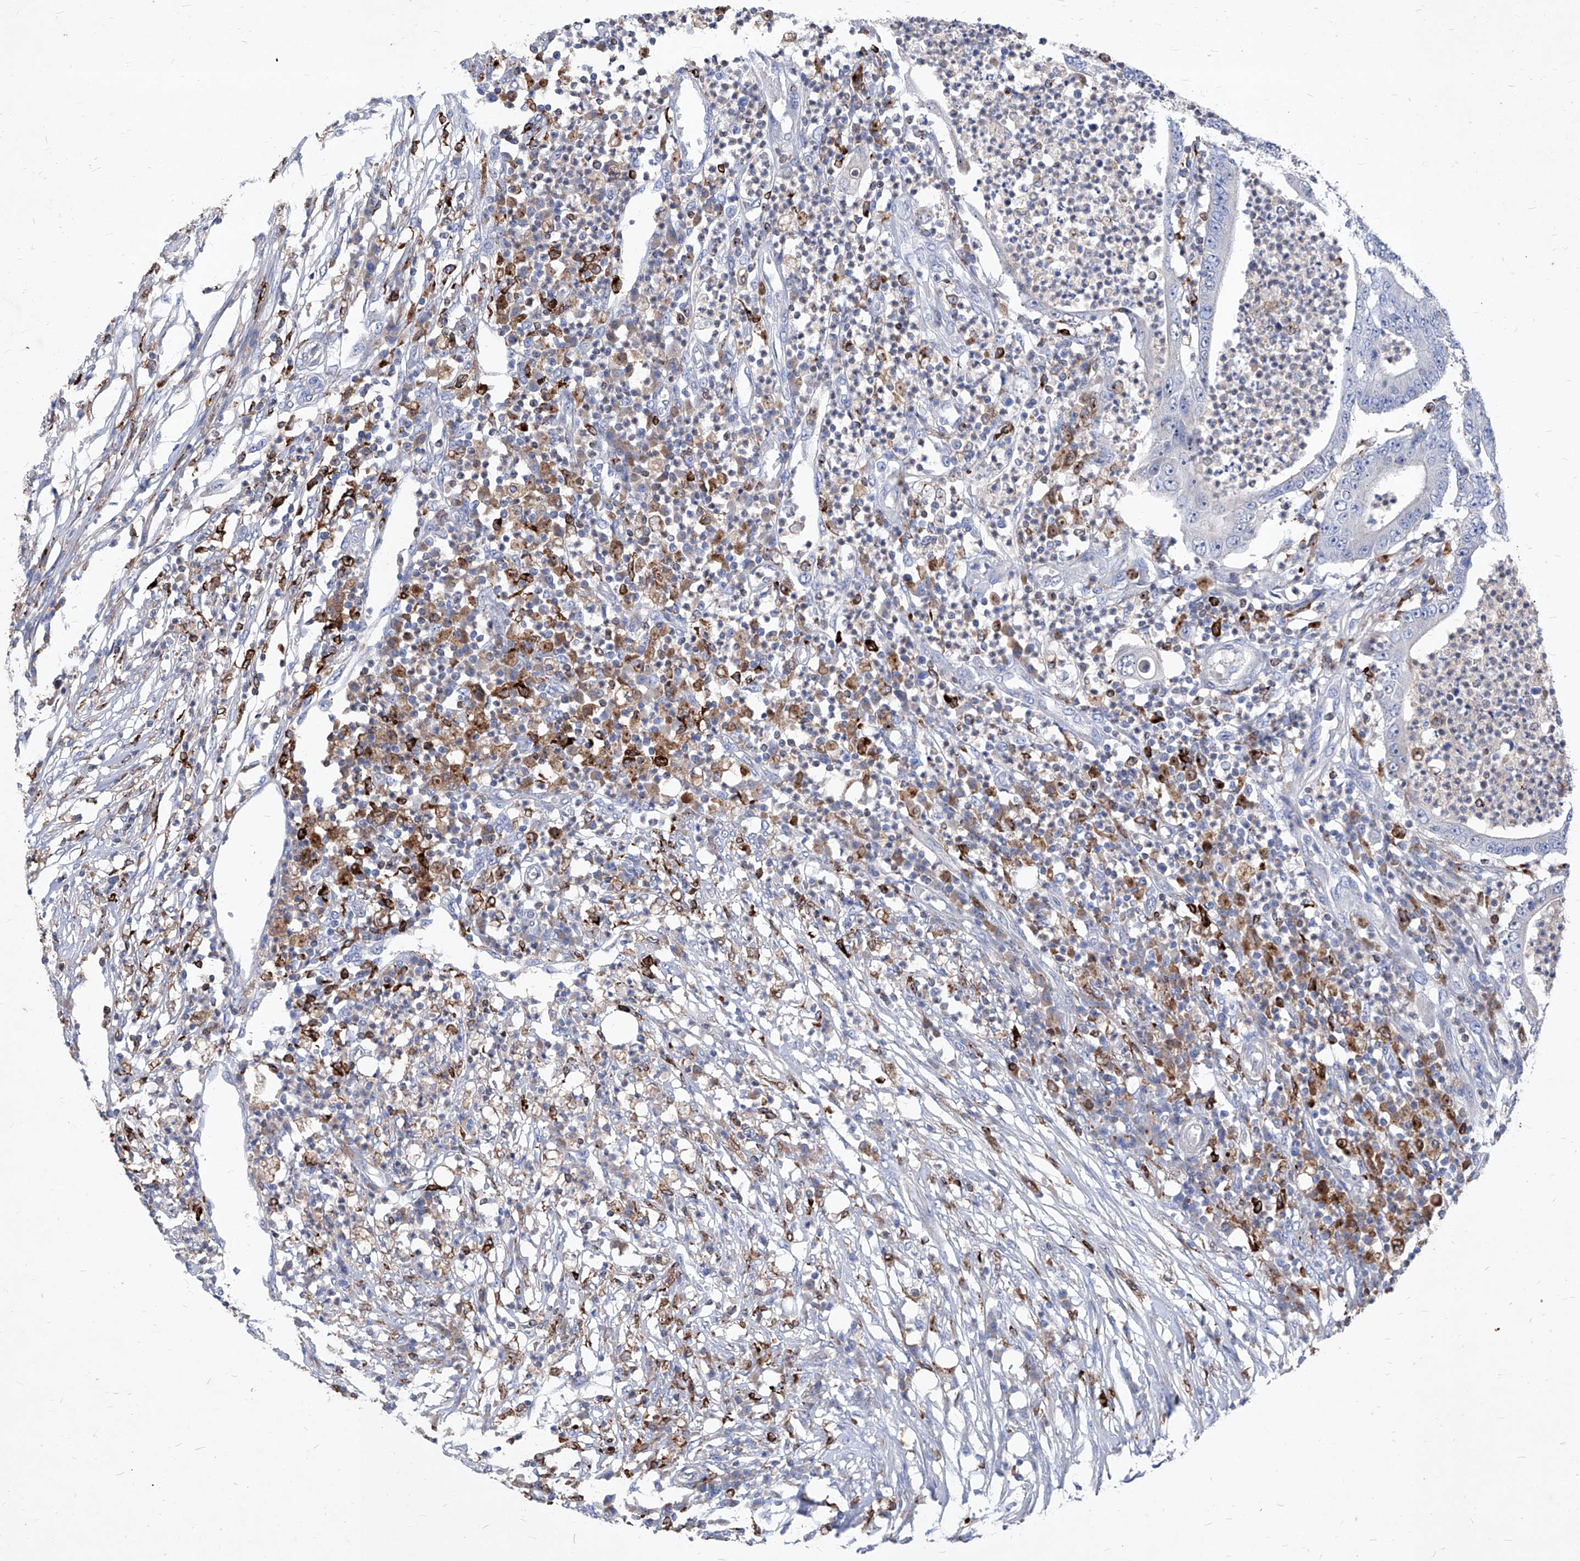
{"staining": {"intensity": "negative", "quantity": "none", "location": "none"}, "tissue": "colorectal cancer", "cell_type": "Tumor cells", "image_type": "cancer", "snomed": [{"axis": "morphology", "description": "Adenocarcinoma, NOS"}, {"axis": "topography", "description": "Colon"}], "caption": "The photomicrograph shows no significant positivity in tumor cells of colorectal cancer (adenocarcinoma).", "gene": "UBOX5", "patient": {"sex": "male", "age": 83}}